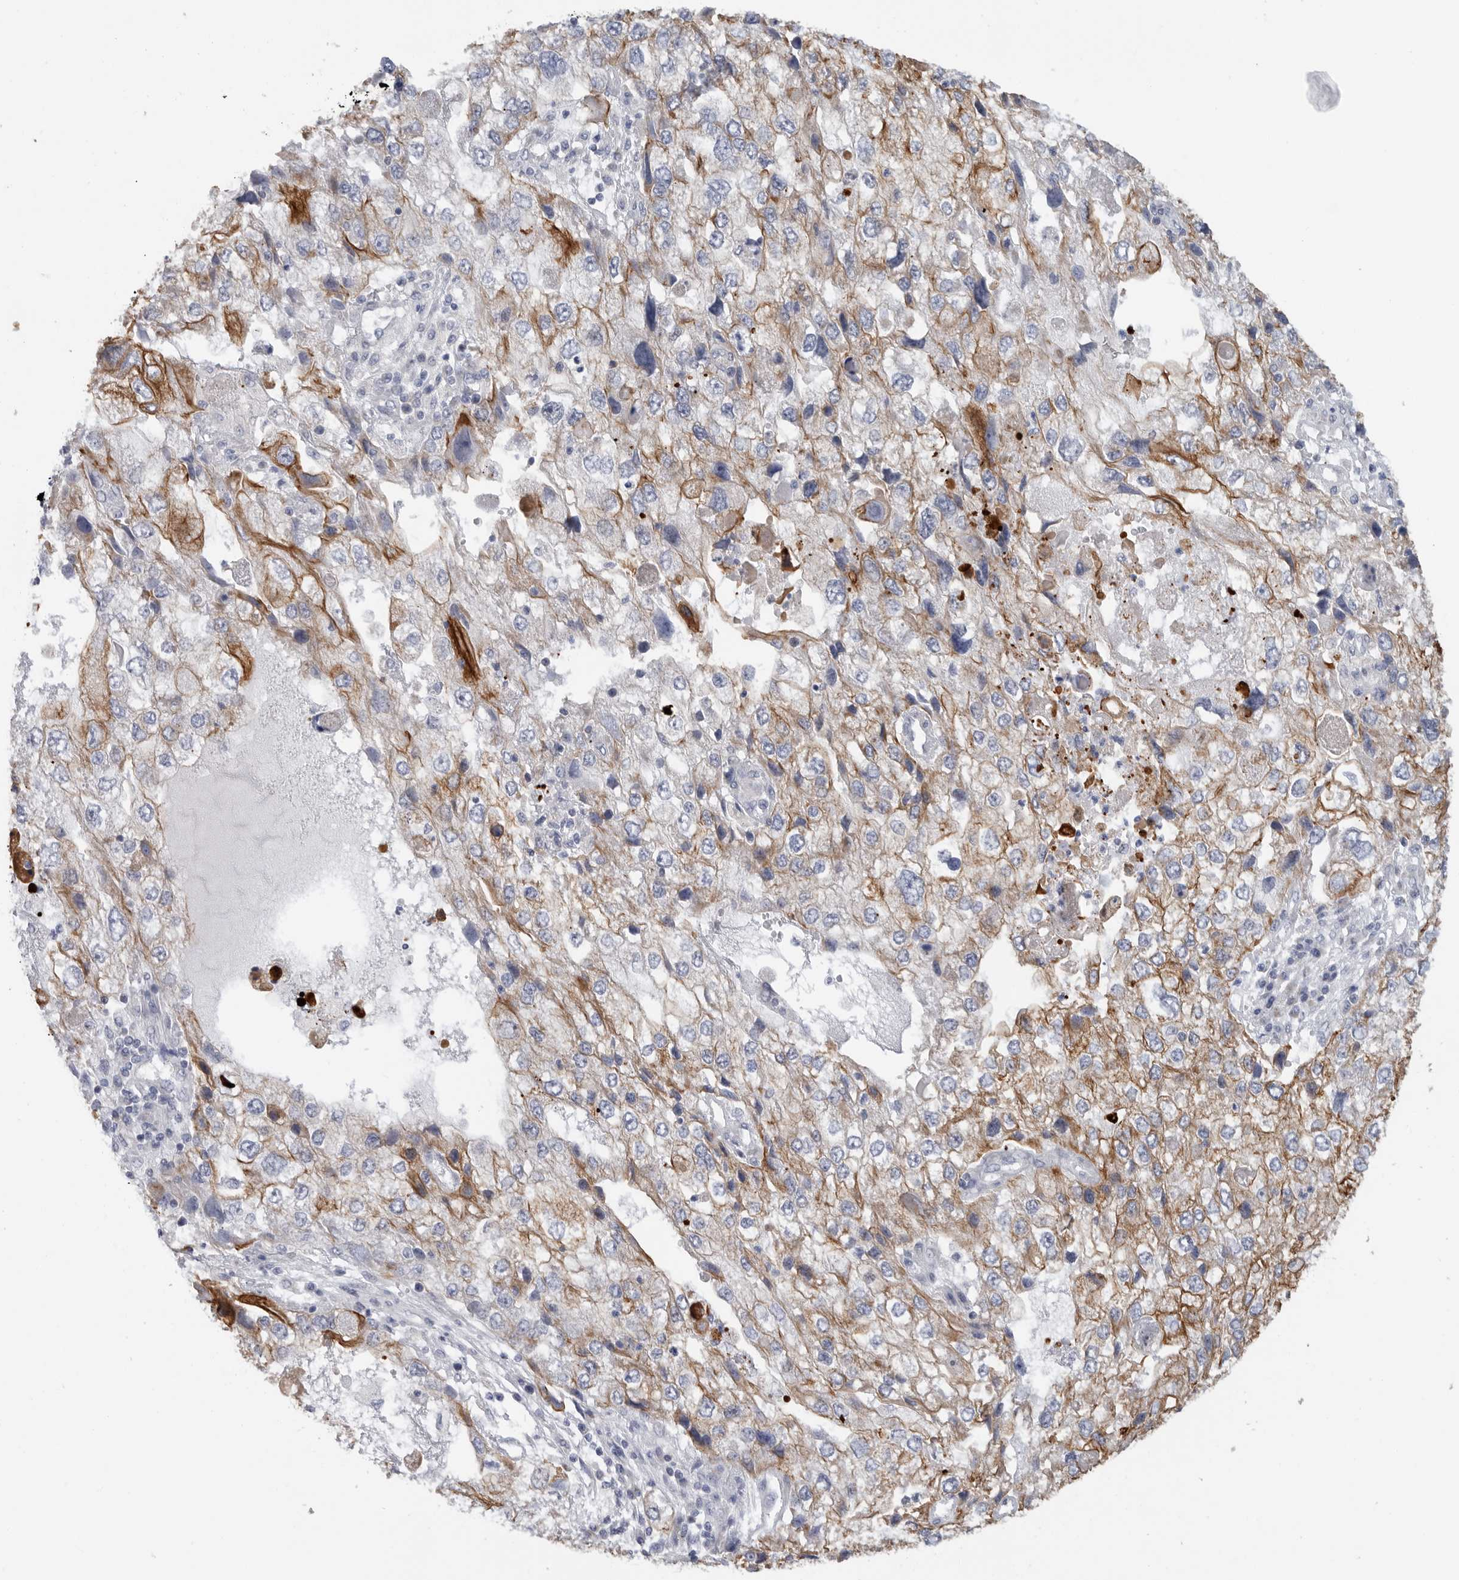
{"staining": {"intensity": "moderate", "quantity": "25%-75%", "location": "cytoplasmic/membranous"}, "tissue": "endometrial cancer", "cell_type": "Tumor cells", "image_type": "cancer", "snomed": [{"axis": "morphology", "description": "Adenocarcinoma, NOS"}, {"axis": "topography", "description": "Endometrium"}], "caption": "IHC photomicrograph of neoplastic tissue: human adenocarcinoma (endometrial) stained using IHC shows medium levels of moderate protein expression localized specifically in the cytoplasmic/membranous of tumor cells, appearing as a cytoplasmic/membranous brown color.", "gene": "MTFR1L", "patient": {"sex": "female", "age": 49}}